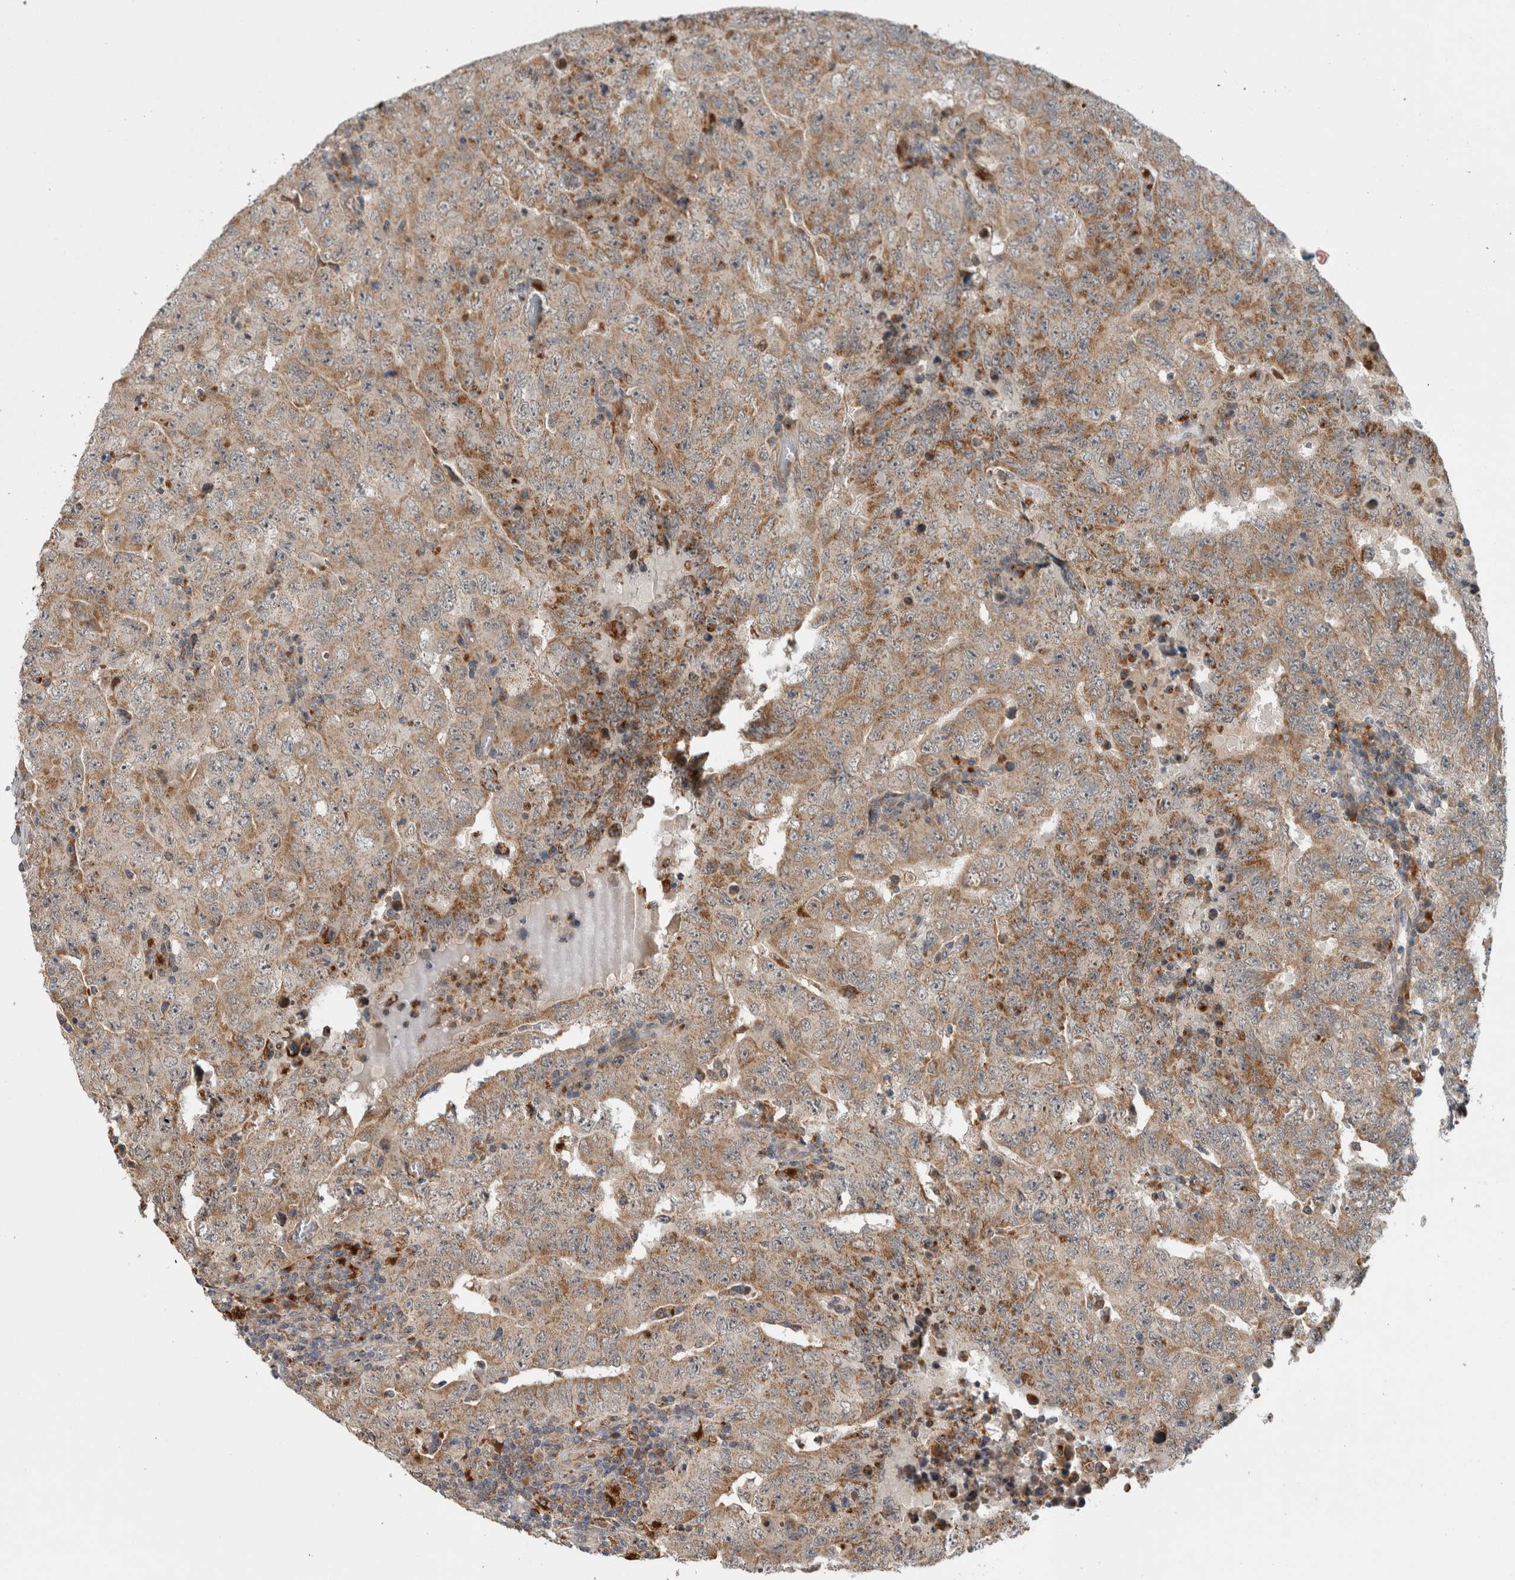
{"staining": {"intensity": "weak", "quantity": ">75%", "location": "cytoplasmic/membranous"}, "tissue": "testis cancer", "cell_type": "Tumor cells", "image_type": "cancer", "snomed": [{"axis": "morphology", "description": "Carcinoma, Embryonal, NOS"}, {"axis": "topography", "description": "Testis"}], "caption": "DAB (3,3'-diaminobenzidine) immunohistochemical staining of testis cancer exhibits weak cytoplasmic/membranous protein positivity in approximately >75% of tumor cells.", "gene": "ADGRL3", "patient": {"sex": "male", "age": 26}}